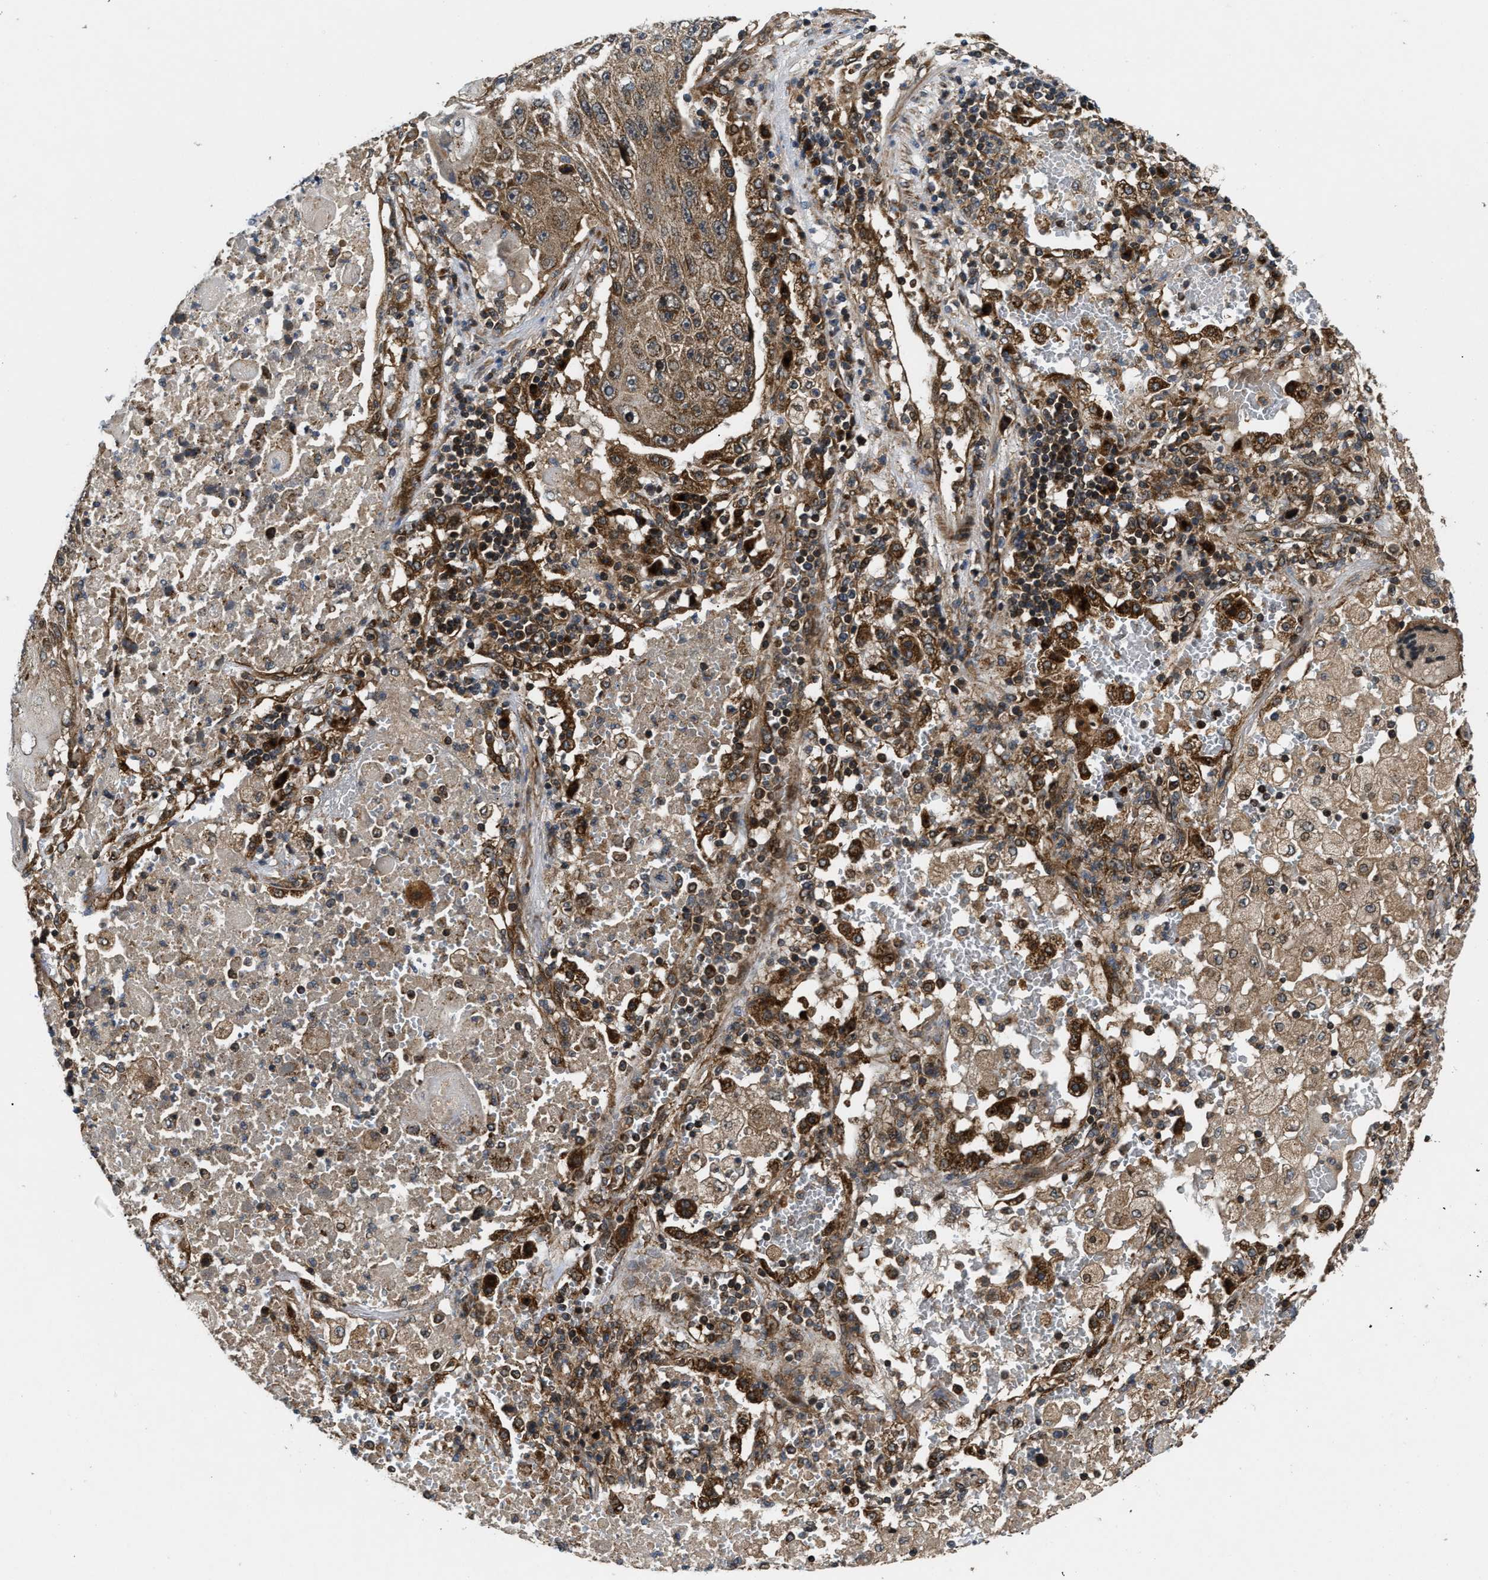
{"staining": {"intensity": "moderate", "quantity": ">75%", "location": "cytoplasmic/membranous"}, "tissue": "lung cancer", "cell_type": "Tumor cells", "image_type": "cancer", "snomed": [{"axis": "morphology", "description": "Squamous cell carcinoma, NOS"}, {"axis": "topography", "description": "Lung"}], "caption": "Immunohistochemistry (DAB) staining of lung cancer displays moderate cytoplasmic/membranous protein staining in approximately >75% of tumor cells.", "gene": "PNPLA8", "patient": {"sex": "male", "age": 61}}